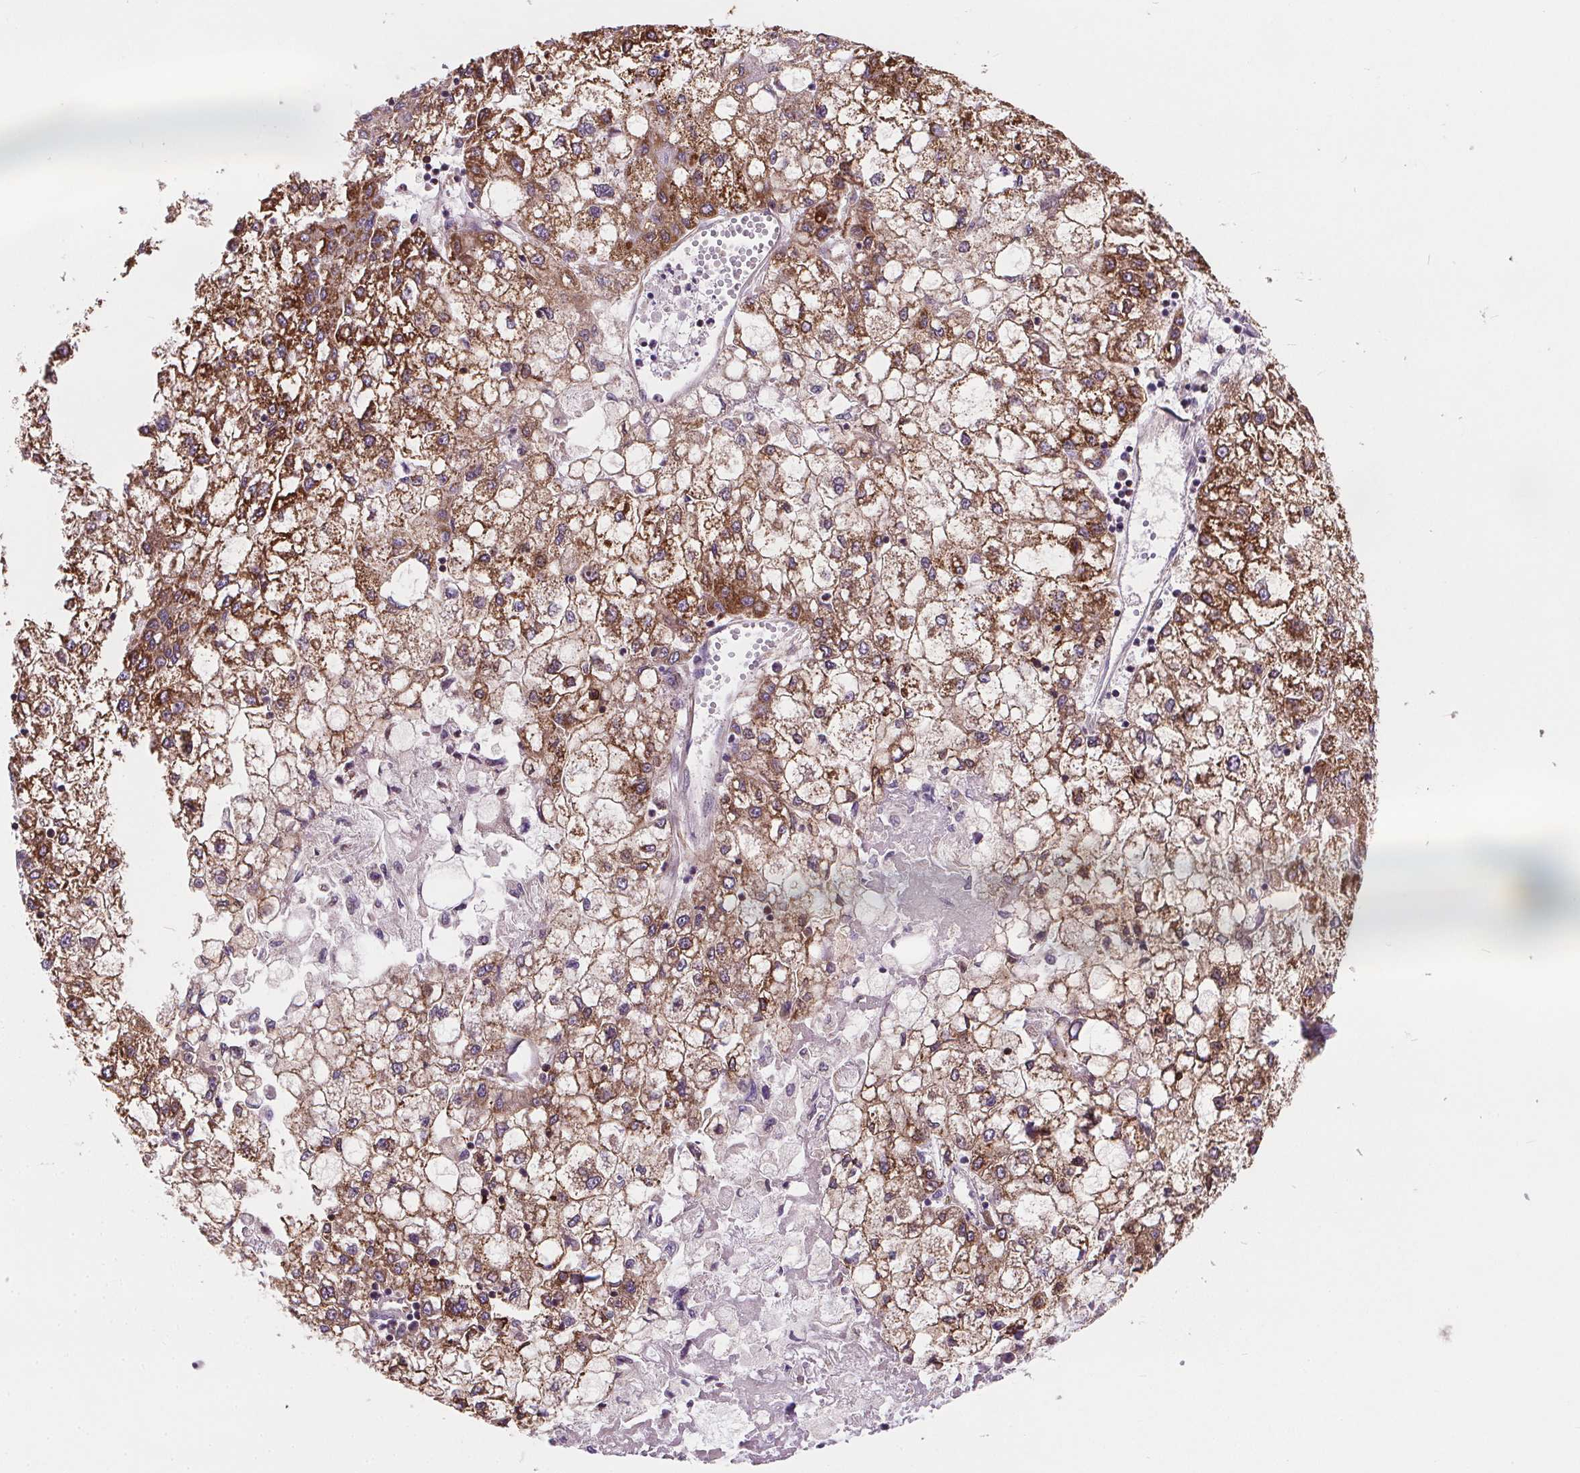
{"staining": {"intensity": "moderate", "quantity": ">75%", "location": "cytoplasmic/membranous"}, "tissue": "liver cancer", "cell_type": "Tumor cells", "image_type": "cancer", "snomed": [{"axis": "morphology", "description": "Carcinoma, Hepatocellular, NOS"}, {"axis": "topography", "description": "Liver"}], "caption": "A histopathology image of liver cancer stained for a protein reveals moderate cytoplasmic/membranous brown staining in tumor cells.", "gene": "GOLT1B", "patient": {"sex": "male", "age": 40}}